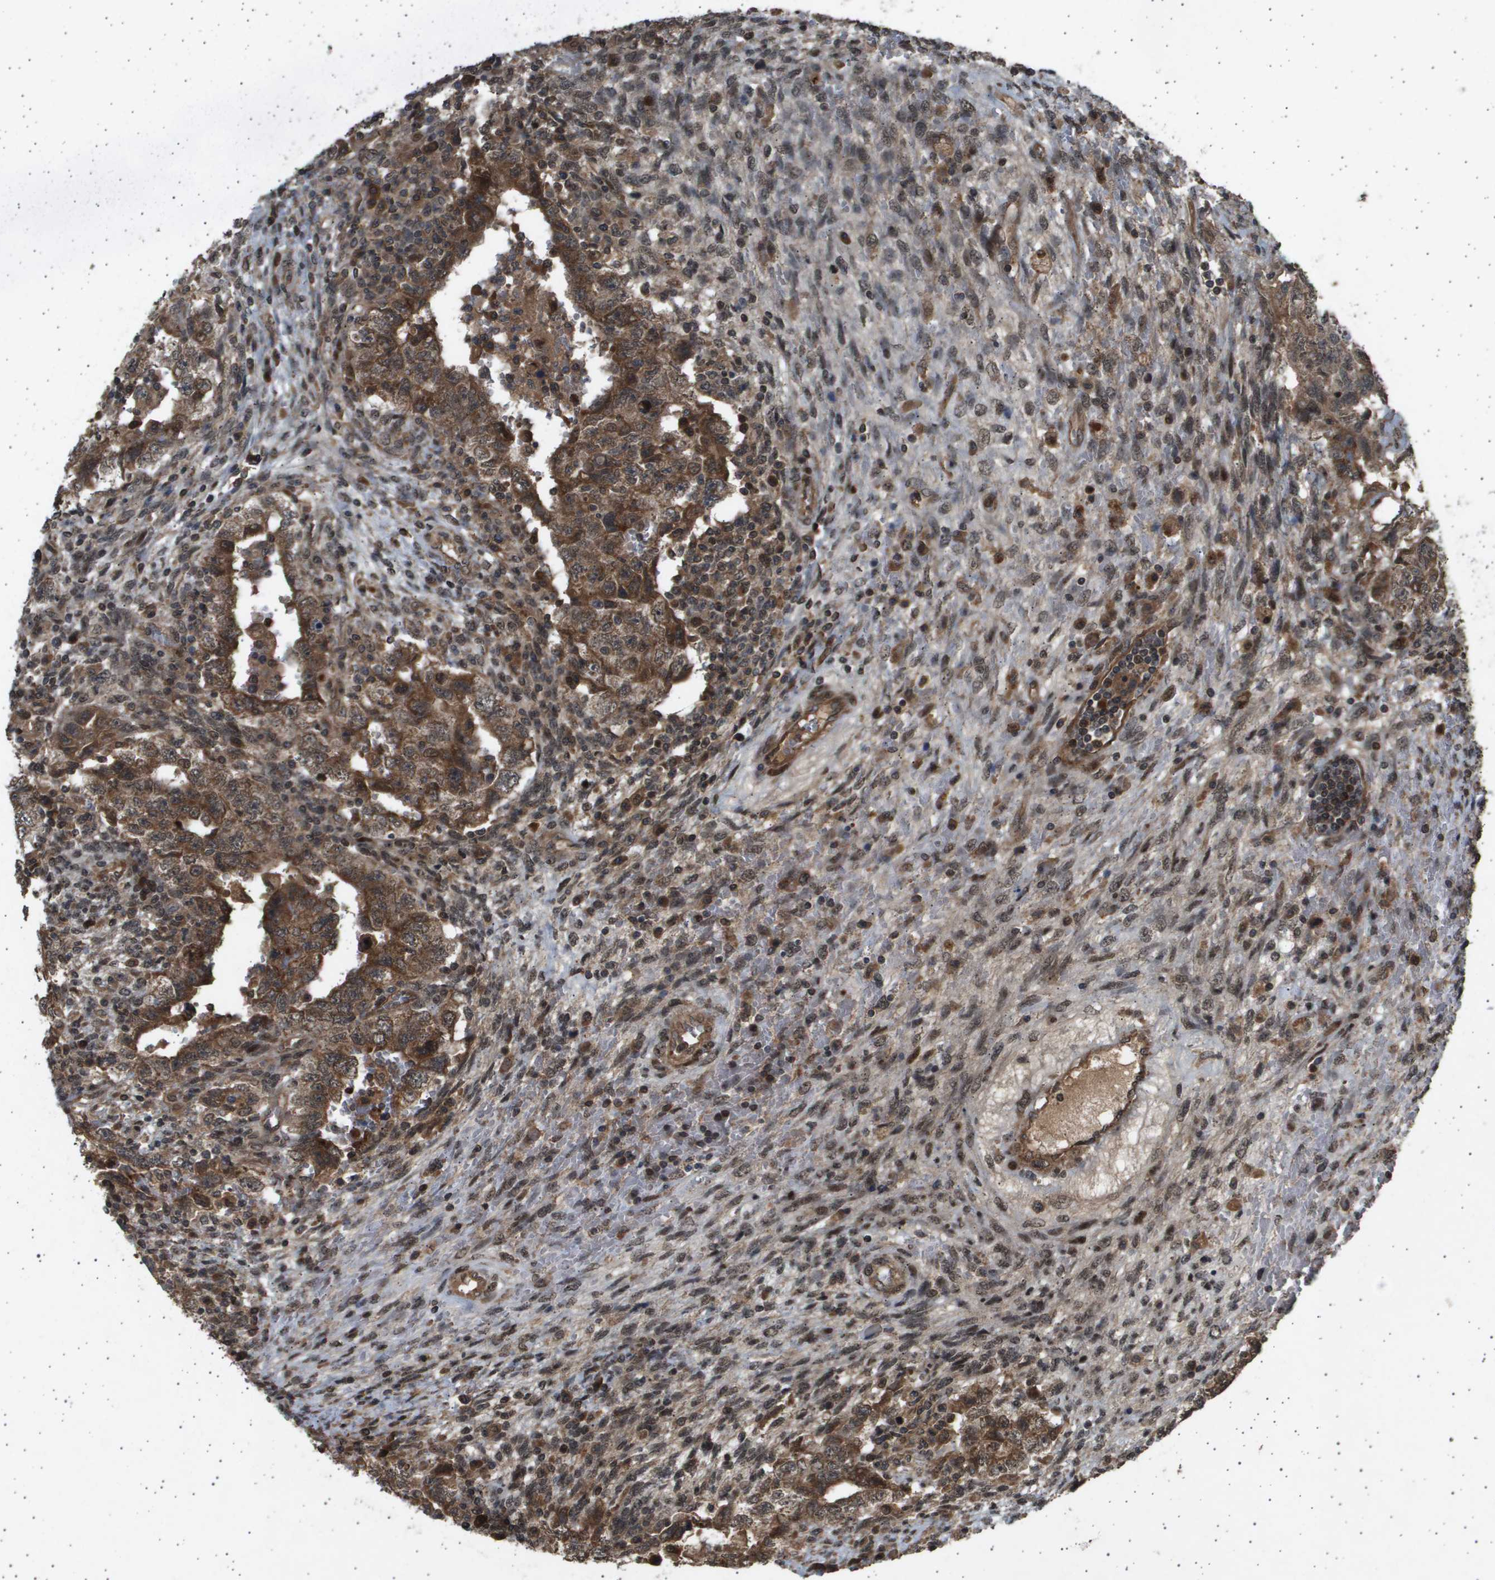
{"staining": {"intensity": "moderate", "quantity": ">75%", "location": "cytoplasmic/membranous"}, "tissue": "testis cancer", "cell_type": "Tumor cells", "image_type": "cancer", "snomed": [{"axis": "morphology", "description": "Carcinoma, Embryonal, NOS"}, {"axis": "topography", "description": "Testis"}], "caption": "This micrograph reveals IHC staining of testis embryonal carcinoma, with medium moderate cytoplasmic/membranous expression in approximately >75% of tumor cells.", "gene": "TNRC6A", "patient": {"sex": "male", "age": 26}}